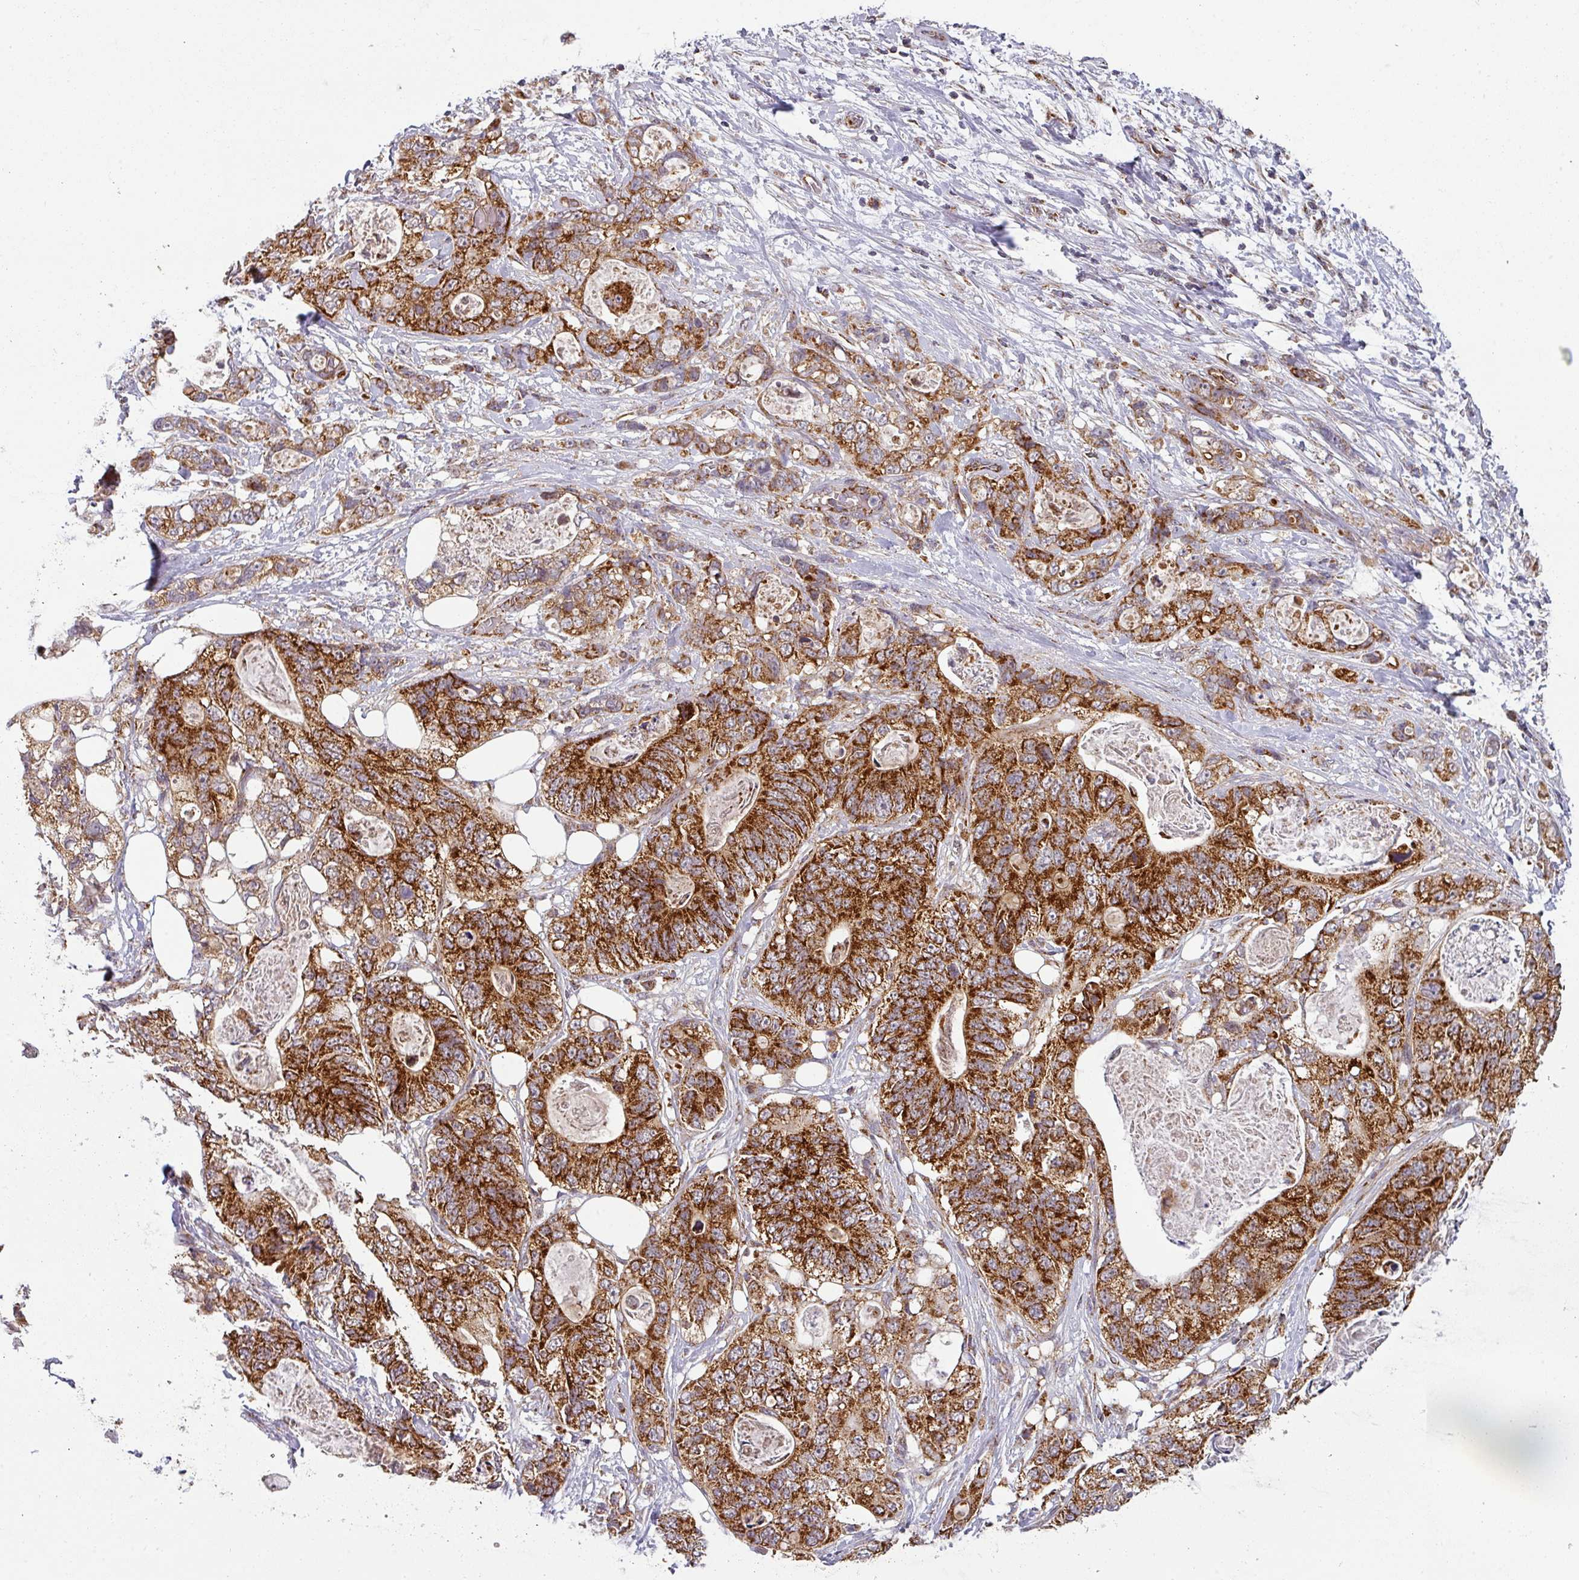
{"staining": {"intensity": "strong", "quantity": ">75%", "location": "cytoplasmic/membranous"}, "tissue": "stomach cancer", "cell_type": "Tumor cells", "image_type": "cancer", "snomed": [{"axis": "morphology", "description": "Adenocarcinoma, NOS"}, {"axis": "topography", "description": "Stomach"}], "caption": "Human stomach cancer stained with a protein marker exhibits strong staining in tumor cells.", "gene": "MRPS16", "patient": {"sex": "female", "age": 89}}